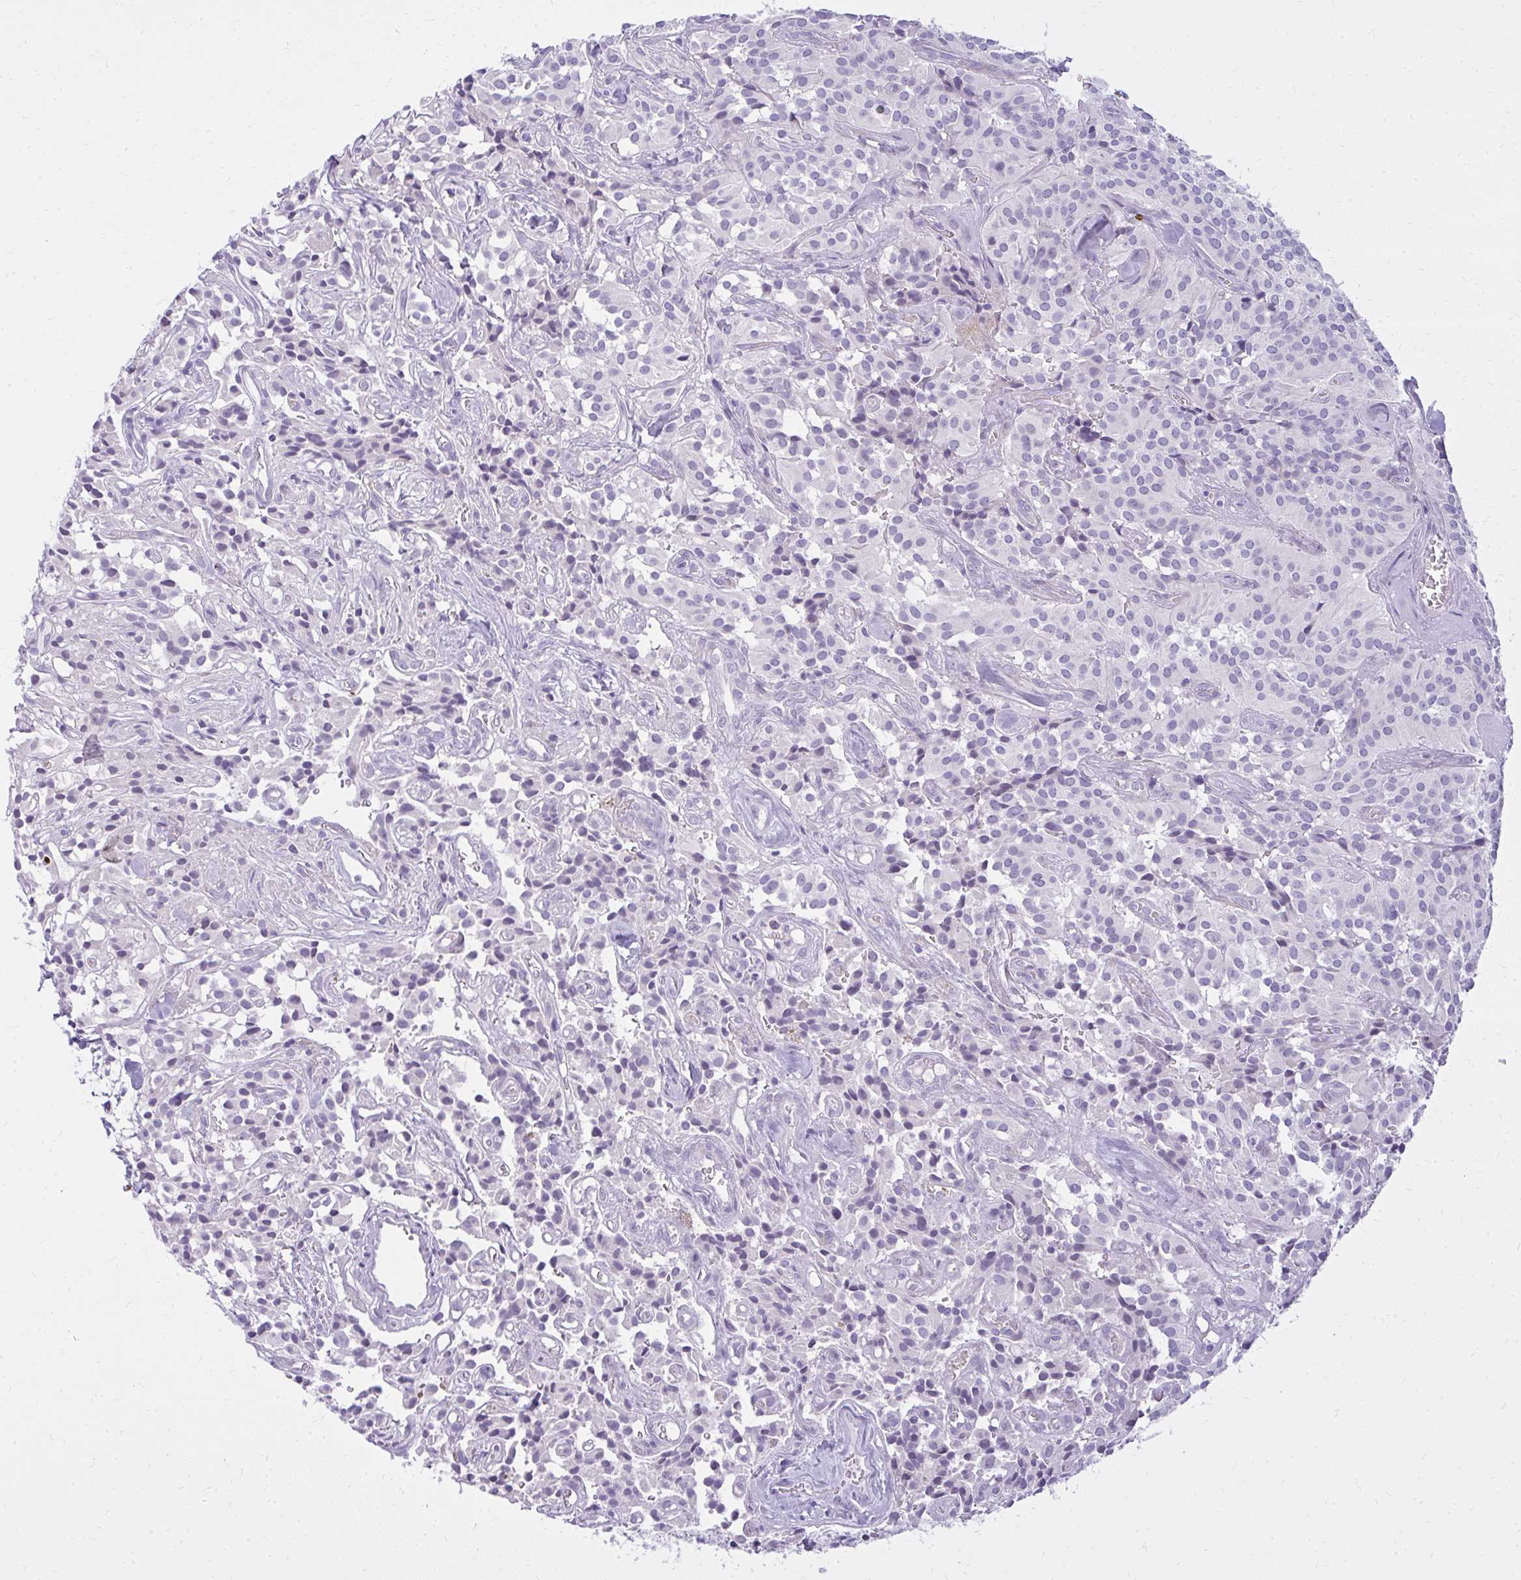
{"staining": {"intensity": "negative", "quantity": "none", "location": "none"}, "tissue": "glioma", "cell_type": "Tumor cells", "image_type": "cancer", "snomed": [{"axis": "morphology", "description": "Glioma, malignant, Low grade"}, {"axis": "topography", "description": "Brain"}], "caption": "A high-resolution histopathology image shows immunohistochemistry staining of glioma, which displays no significant staining in tumor cells.", "gene": "PRAP1", "patient": {"sex": "male", "age": 42}}